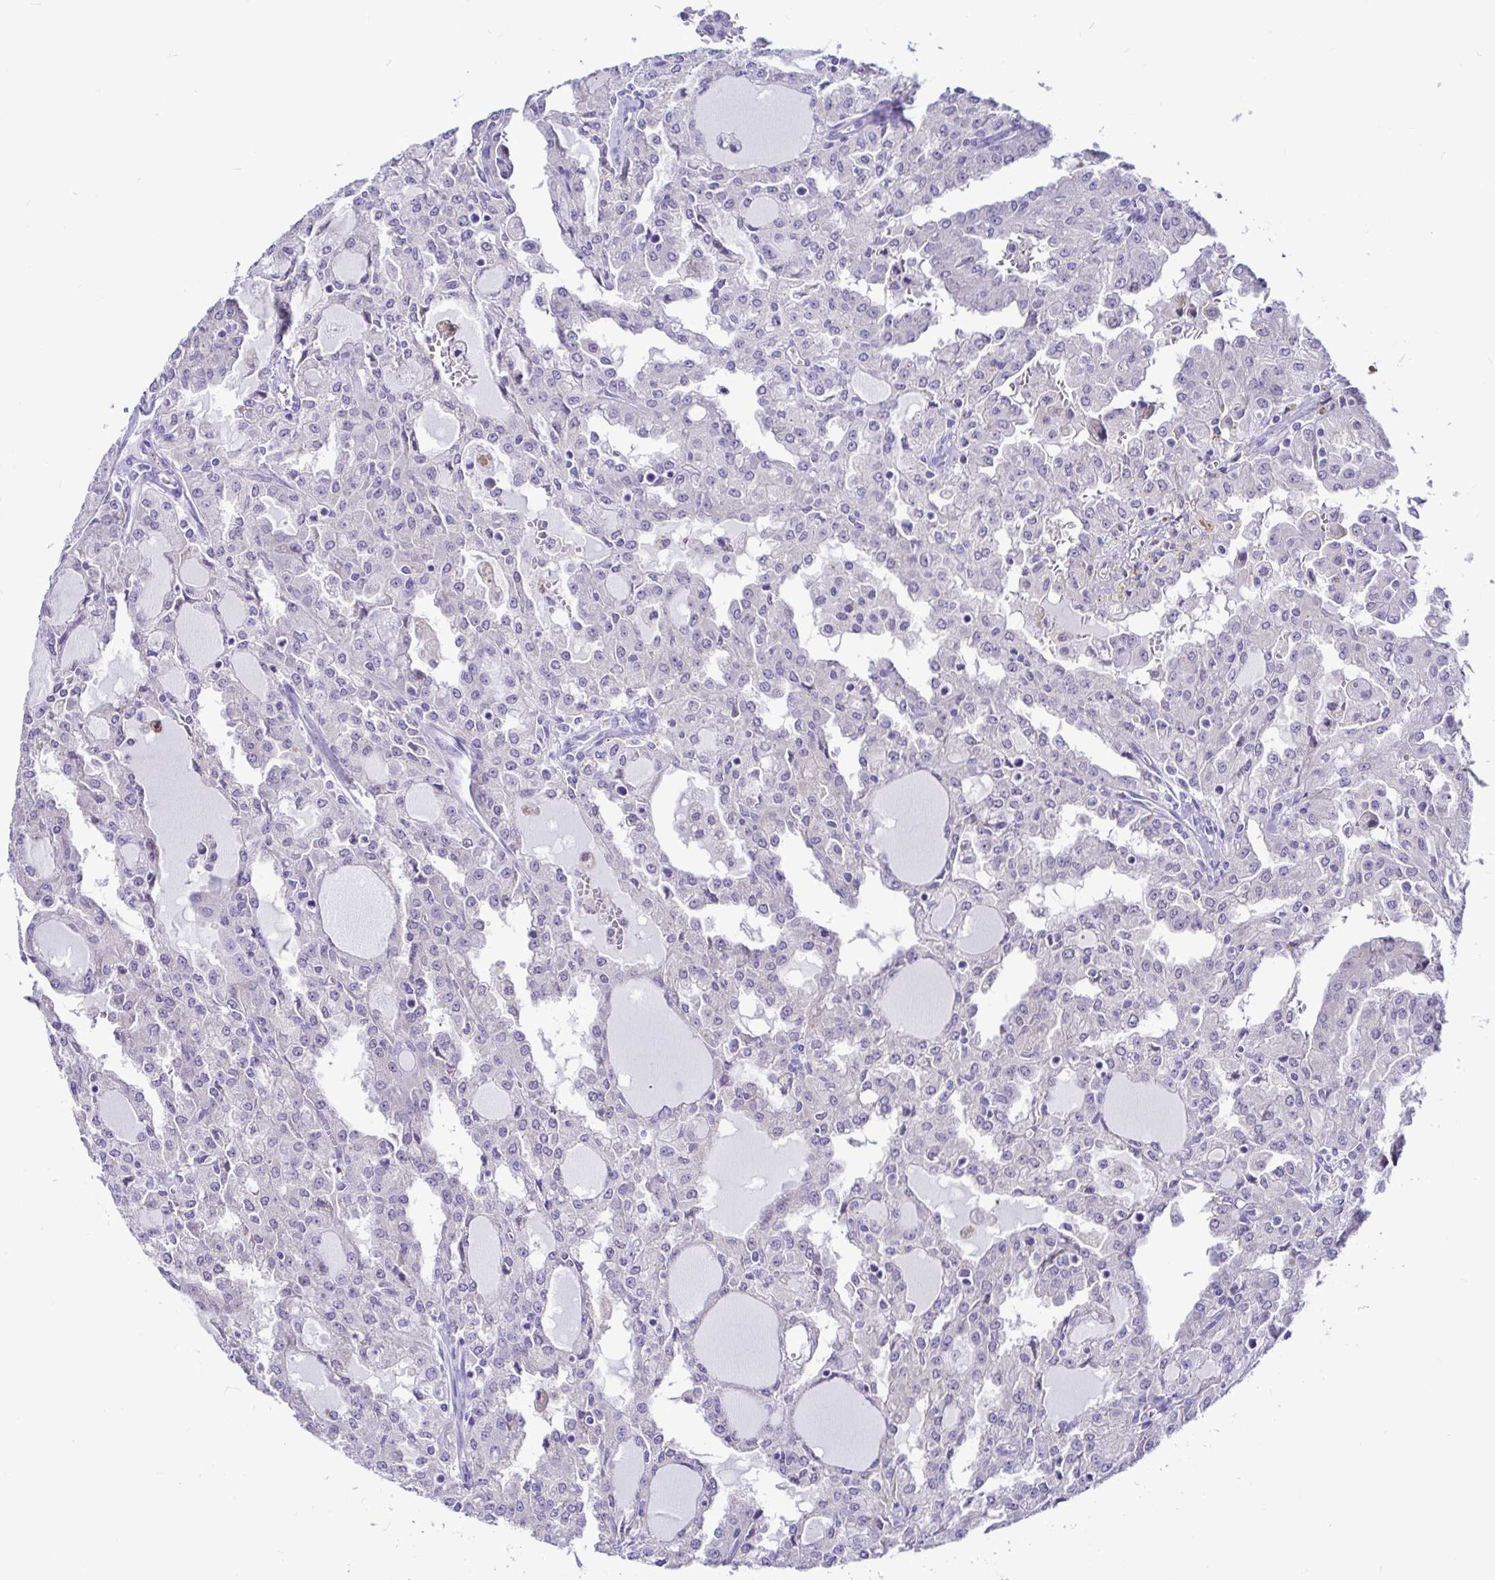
{"staining": {"intensity": "negative", "quantity": "none", "location": "none"}, "tissue": "head and neck cancer", "cell_type": "Tumor cells", "image_type": "cancer", "snomed": [{"axis": "morphology", "description": "Adenocarcinoma, NOS"}, {"axis": "topography", "description": "Head-Neck"}], "caption": "Immunohistochemistry (IHC) of head and neck cancer (adenocarcinoma) shows no expression in tumor cells.", "gene": "BACE2", "patient": {"sex": "male", "age": 64}}